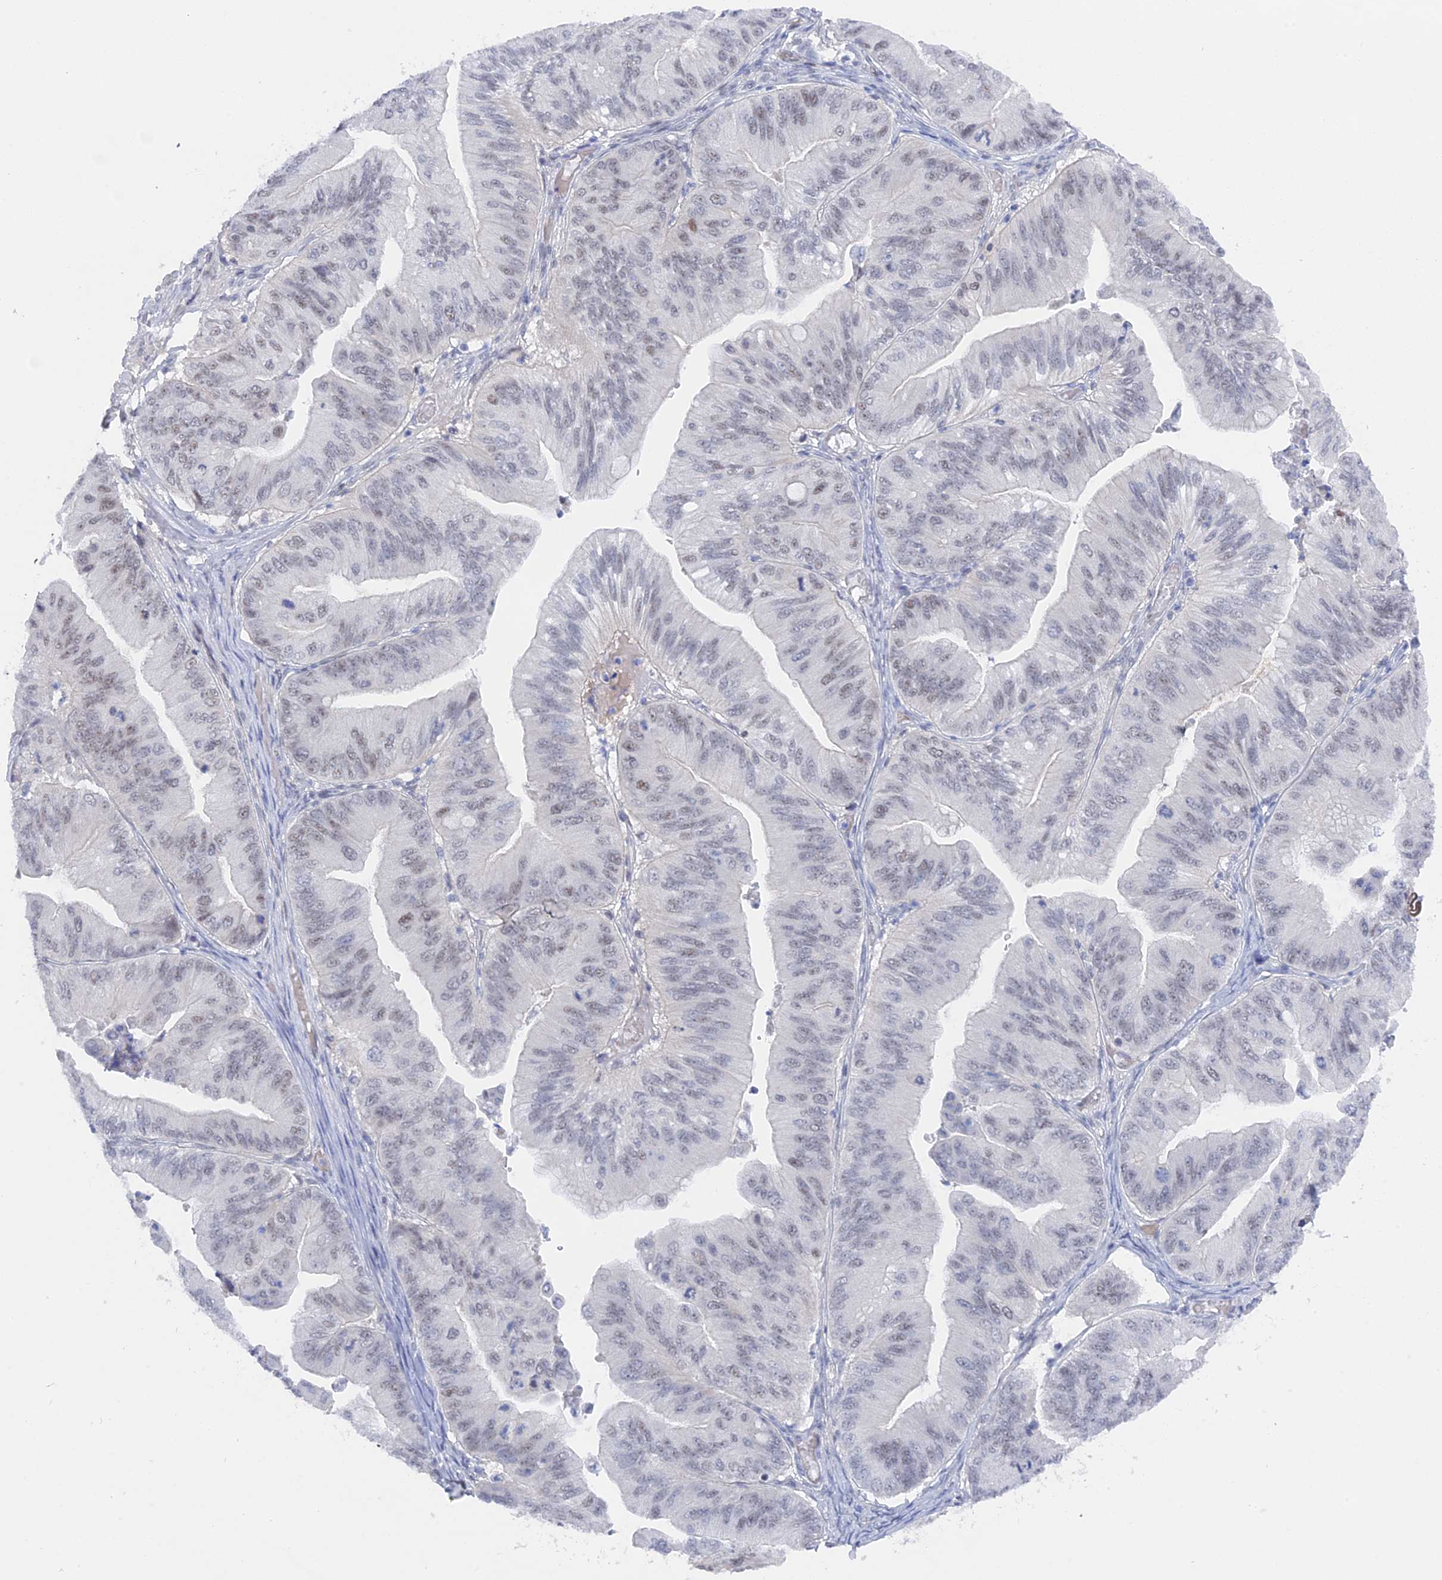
{"staining": {"intensity": "weak", "quantity": "<25%", "location": "nuclear"}, "tissue": "ovarian cancer", "cell_type": "Tumor cells", "image_type": "cancer", "snomed": [{"axis": "morphology", "description": "Cystadenocarcinoma, mucinous, NOS"}, {"axis": "topography", "description": "Ovary"}], "caption": "Mucinous cystadenocarcinoma (ovarian) stained for a protein using immunohistochemistry displays no expression tumor cells.", "gene": "BRD2", "patient": {"sex": "female", "age": 61}}